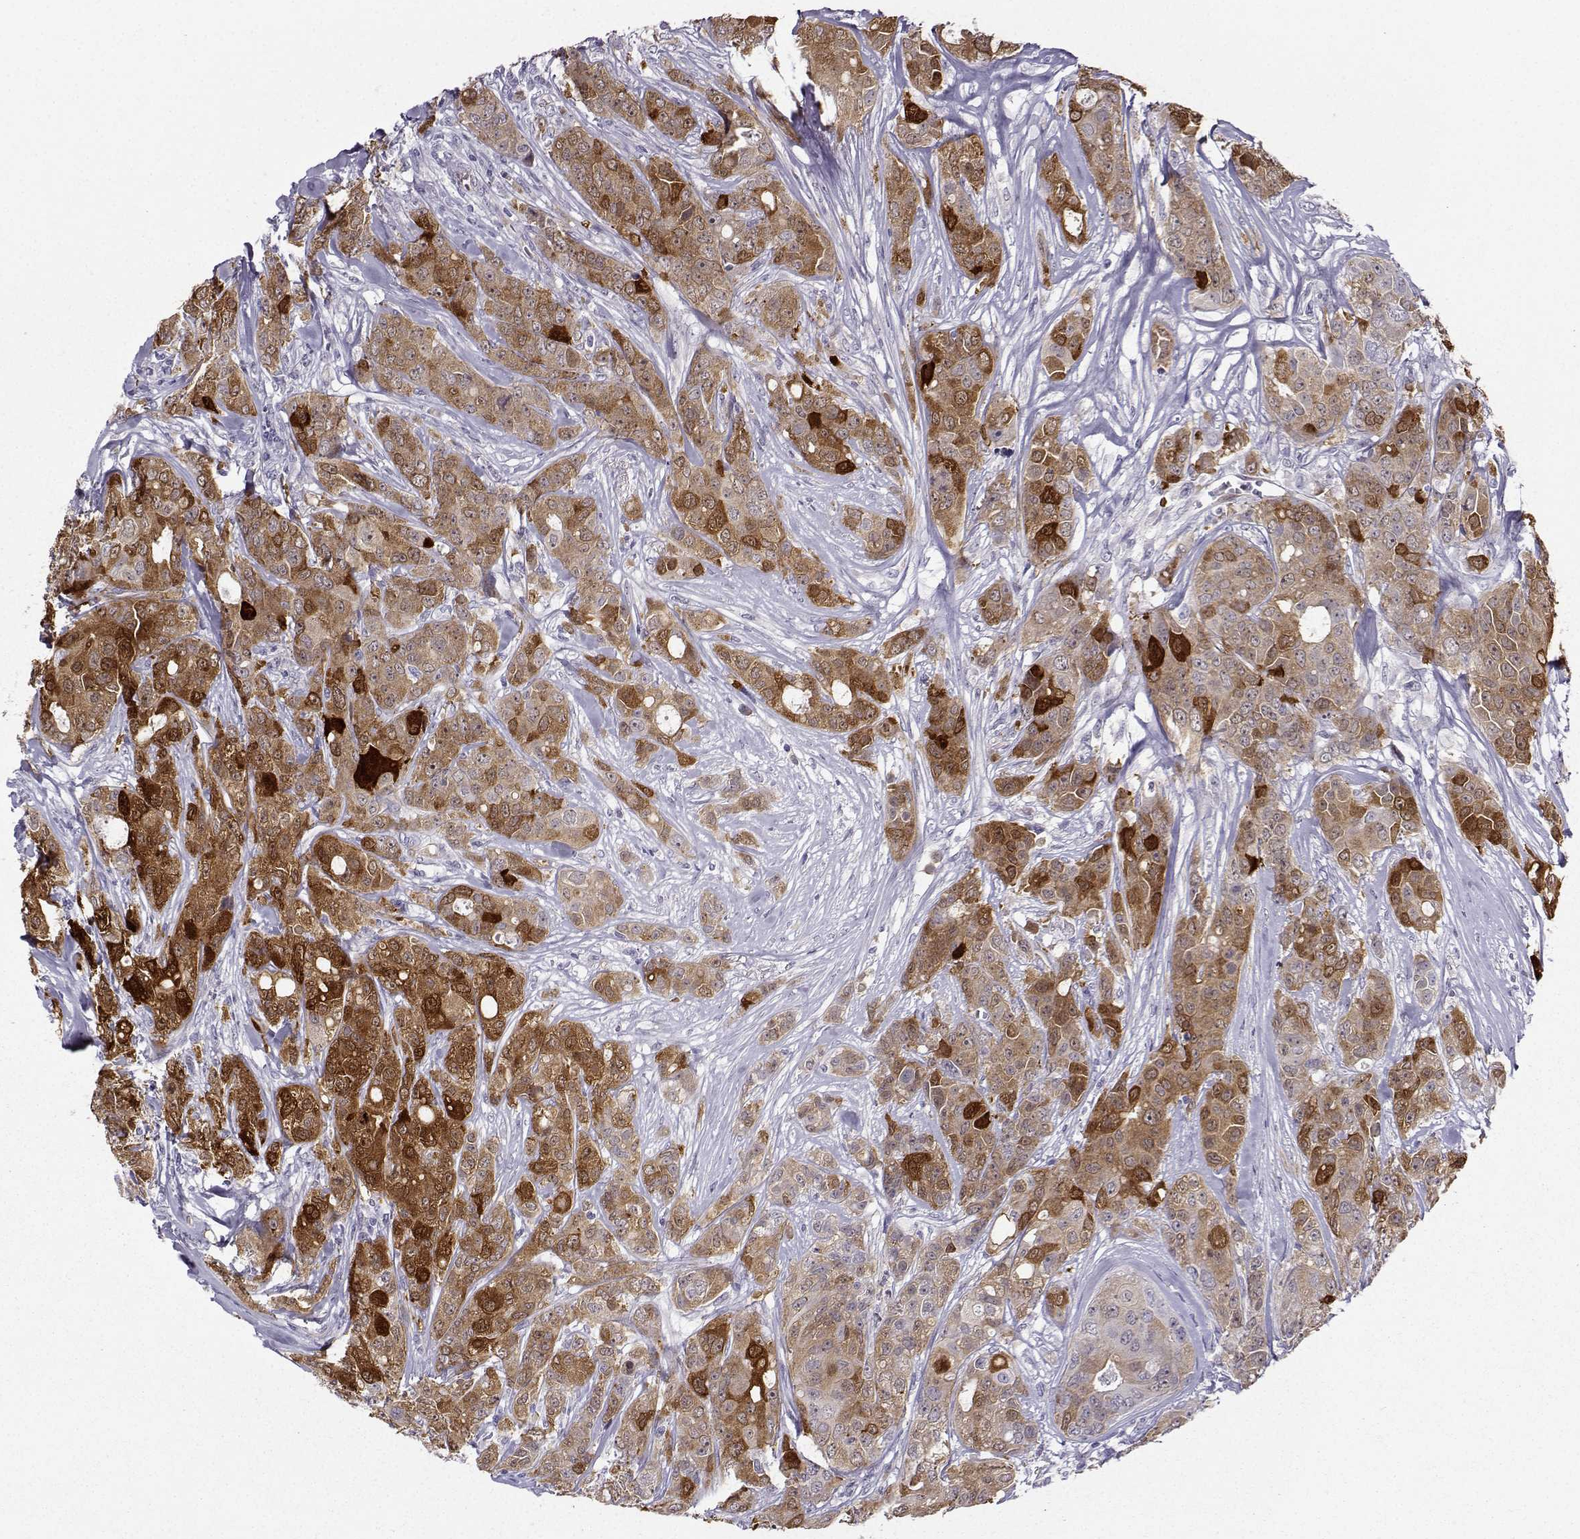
{"staining": {"intensity": "strong", "quantity": "<25%", "location": "cytoplasmic/membranous"}, "tissue": "breast cancer", "cell_type": "Tumor cells", "image_type": "cancer", "snomed": [{"axis": "morphology", "description": "Duct carcinoma"}, {"axis": "topography", "description": "Breast"}], "caption": "Breast intraductal carcinoma stained for a protein (brown) demonstrates strong cytoplasmic/membranous positive staining in approximately <25% of tumor cells.", "gene": "NQO1", "patient": {"sex": "female", "age": 43}}